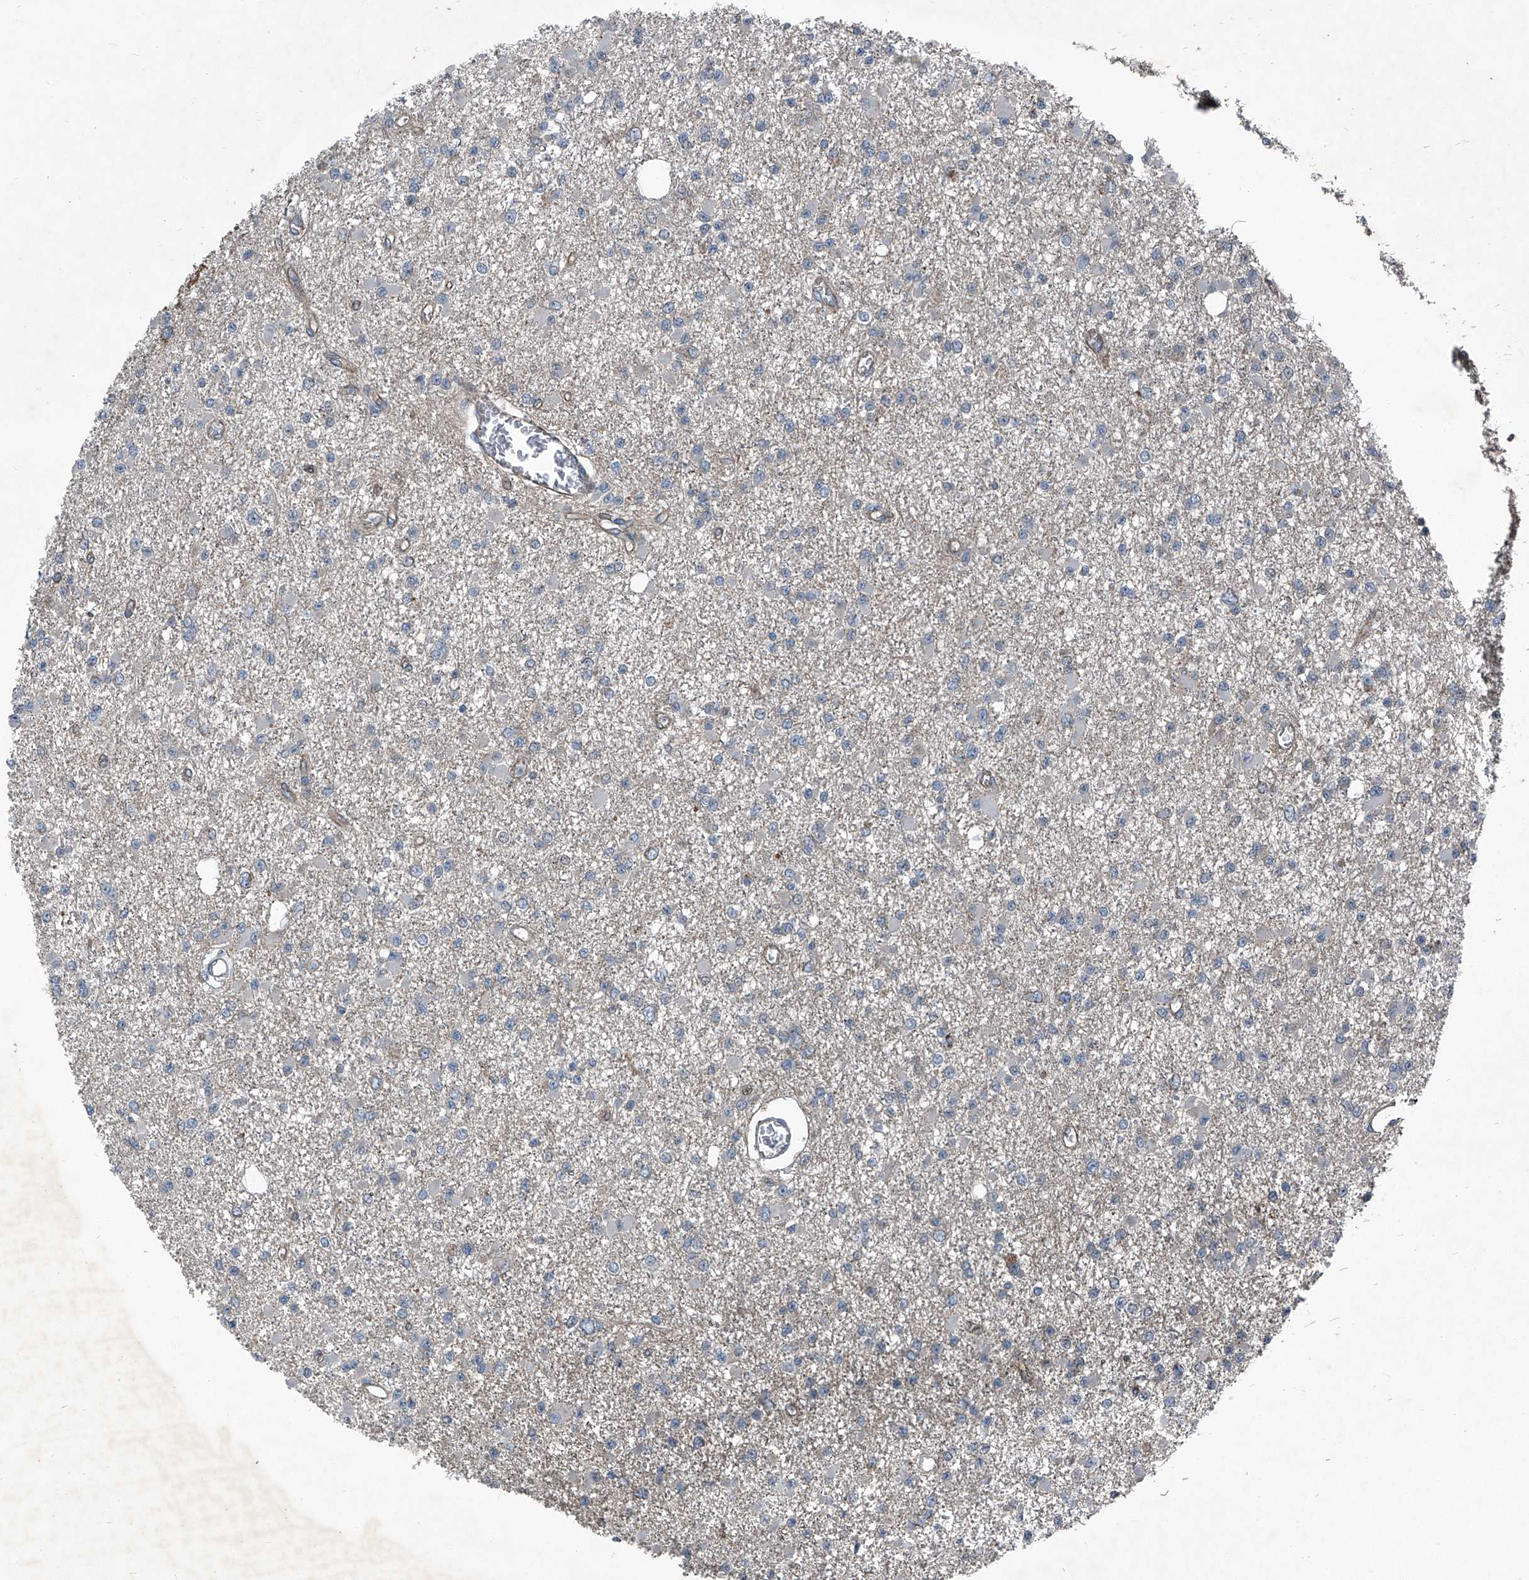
{"staining": {"intensity": "negative", "quantity": "none", "location": "none"}, "tissue": "glioma", "cell_type": "Tumor cells", "image_type": "cancer", "snomed": [{"axis": "morphology", "description": "Glioma, malignant, Low grade"}, {"axis": "topography", "description": "Brain"}], "caption": "Tumor cells show no significant expression in low-grade glioma (malignant).", "gene": "SENP2", "patient": {"sex": "female", "age": 22}}